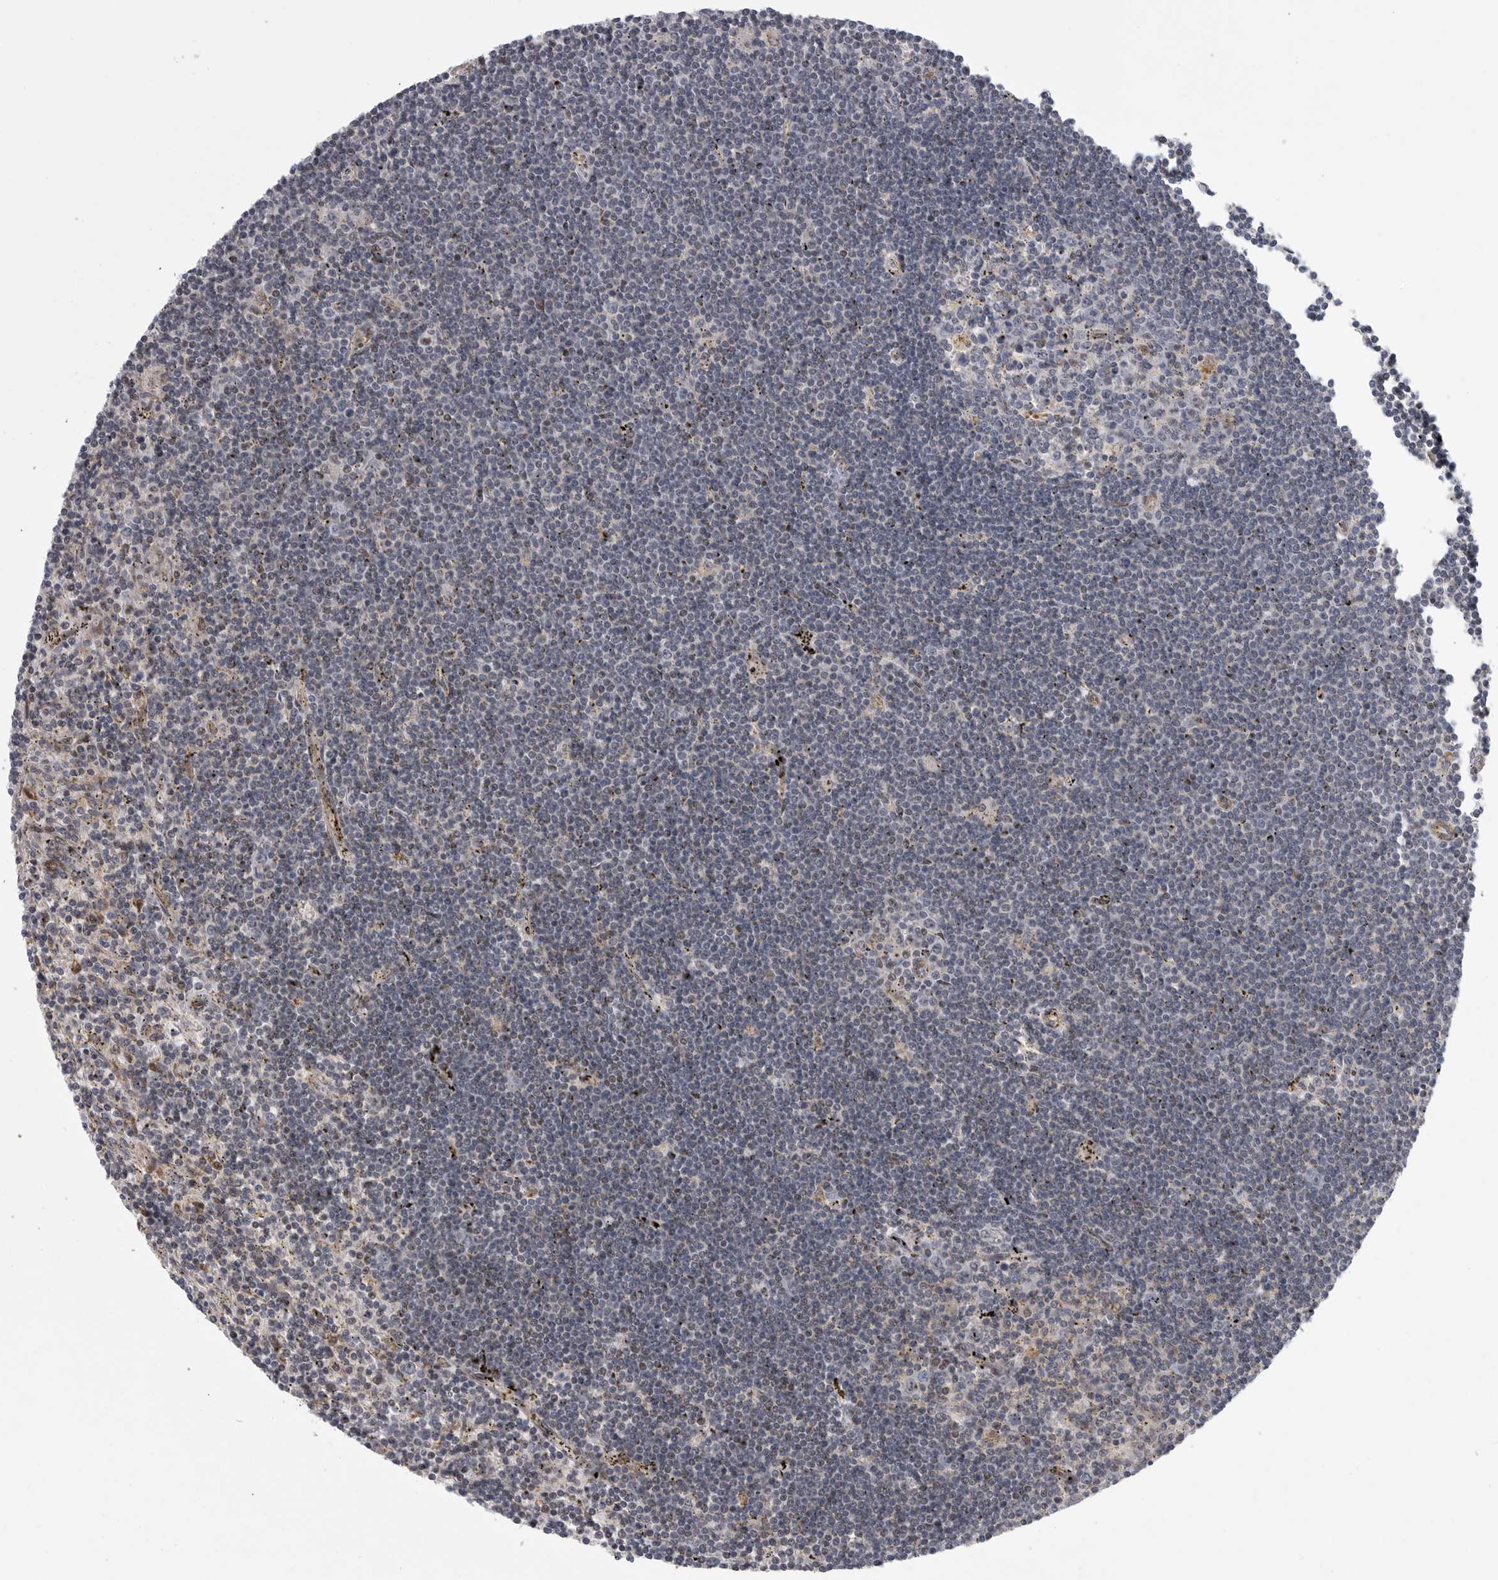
{"staining": {"intensity": "negative", "quantity": "none", "location": "none"}, "tissue": "lymphoma", "cell_type": "Tumor cells", "image_type": "cancer", "snomed": [{"axis": "morphology", "description": "Malignant lymphoma, non-Hodgkin's type, Low grade"}, {"axis": "topography", "description": "Spleen"}], "caption": "IHC photomicrograph of neoplastic tissue: malignant lymphoma, non-Hodgkin's type (low-grade) stained with DAB (3,3'-diaminobenzidine) displays no significant protein staining in tumor cells.", "gene": "TMPRSS11F", "patient": {"sex": "male", "age": 76}}